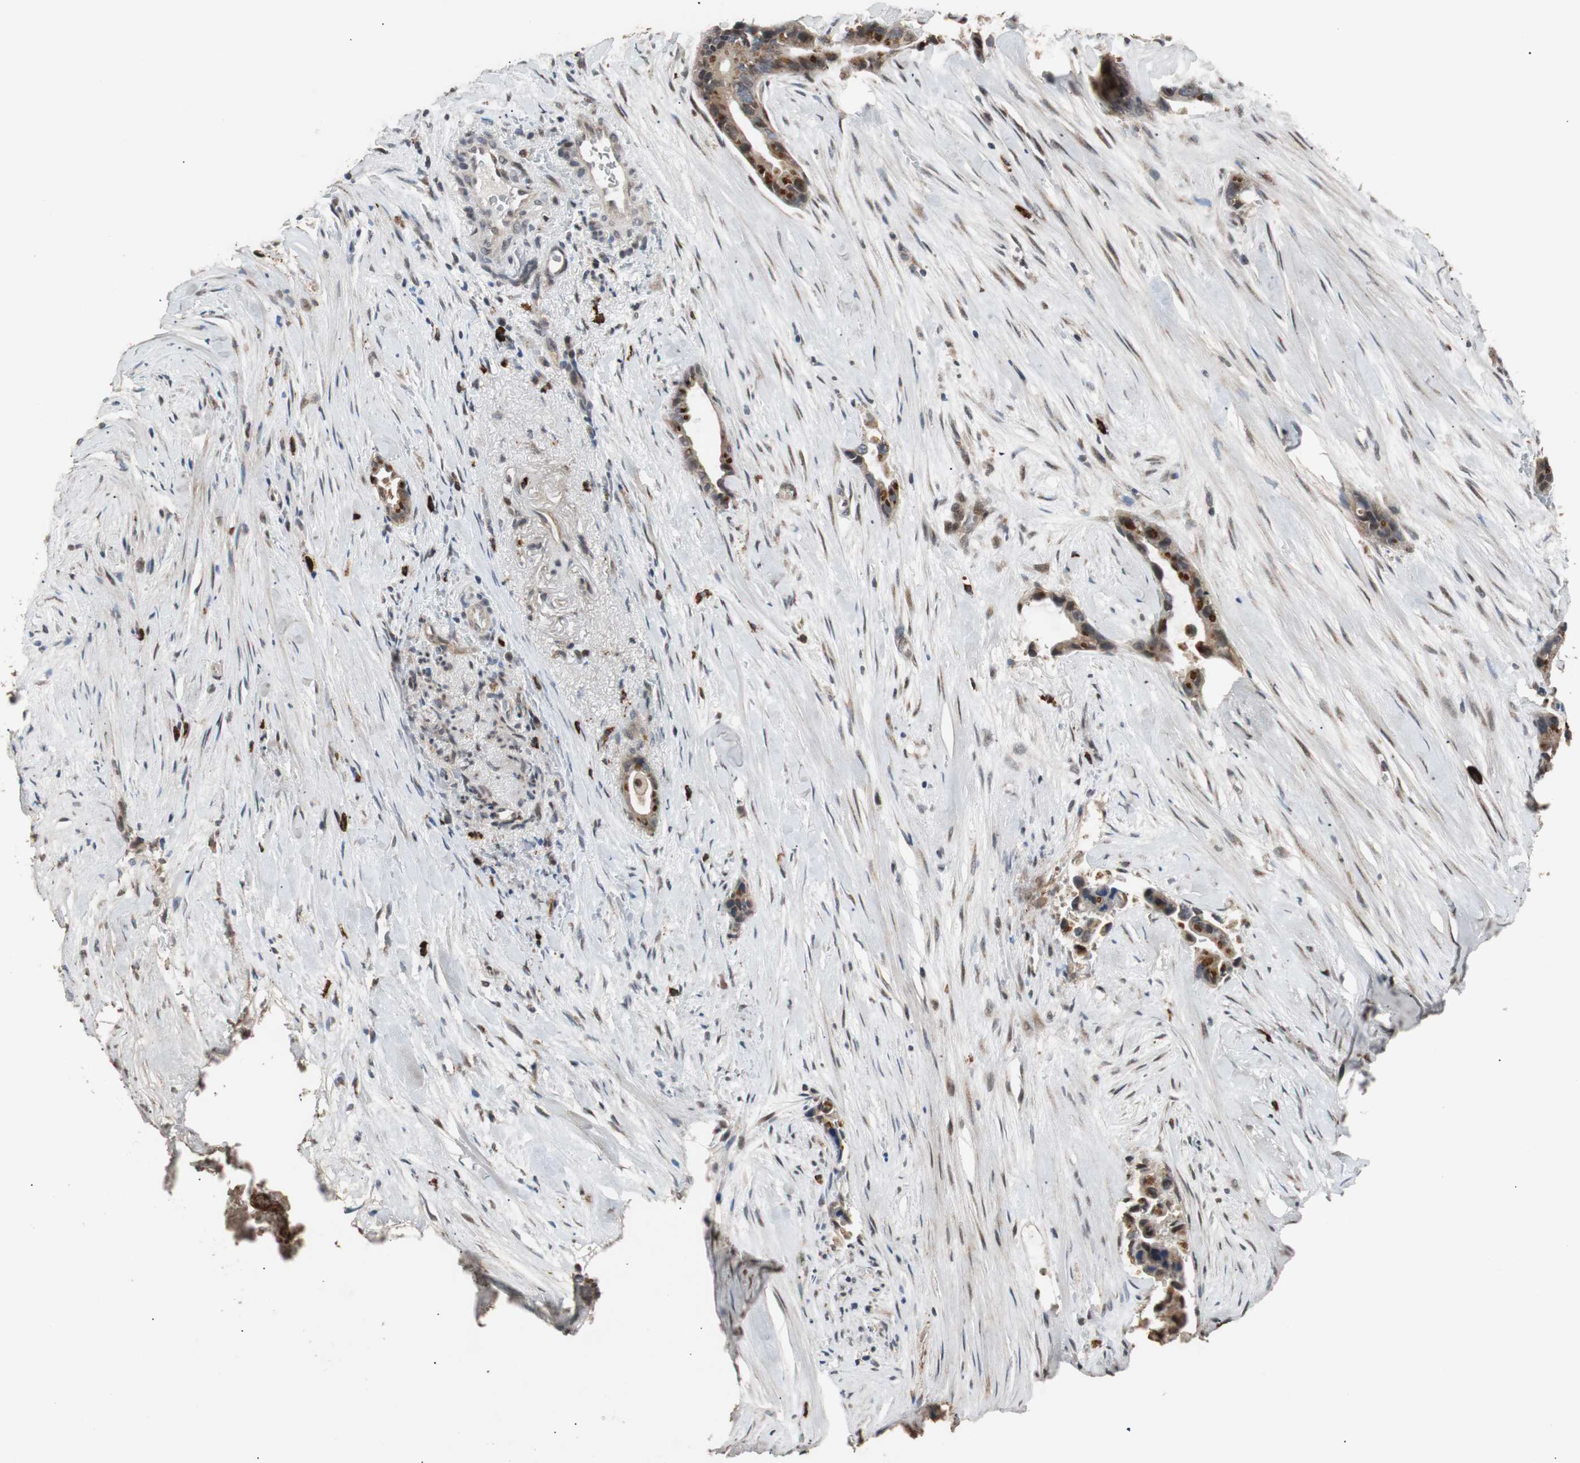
{"staining": {"intensity": "moderate", "quantity": ">75%", "location": "cytoplasmic/membranous,nuclear"}, "tissue": "liver cancer", "cell_type": "Tumor cells", "image_type": "cancer", "snomed": [{"axis": "morphology", "description": "Cholangiocarcinoma"}, {"axis": "topography", "description": "Liver"}], "caption": "This is an image of immunohistochemistry (IHC) staining of liver cancer (cholangiocarcinoma), which shows moderate staining in the cytoplasmic/membranous and nuclear of tumor cells.", "gene": "USP31", "patient": {"sex": "female", "age": 55}}